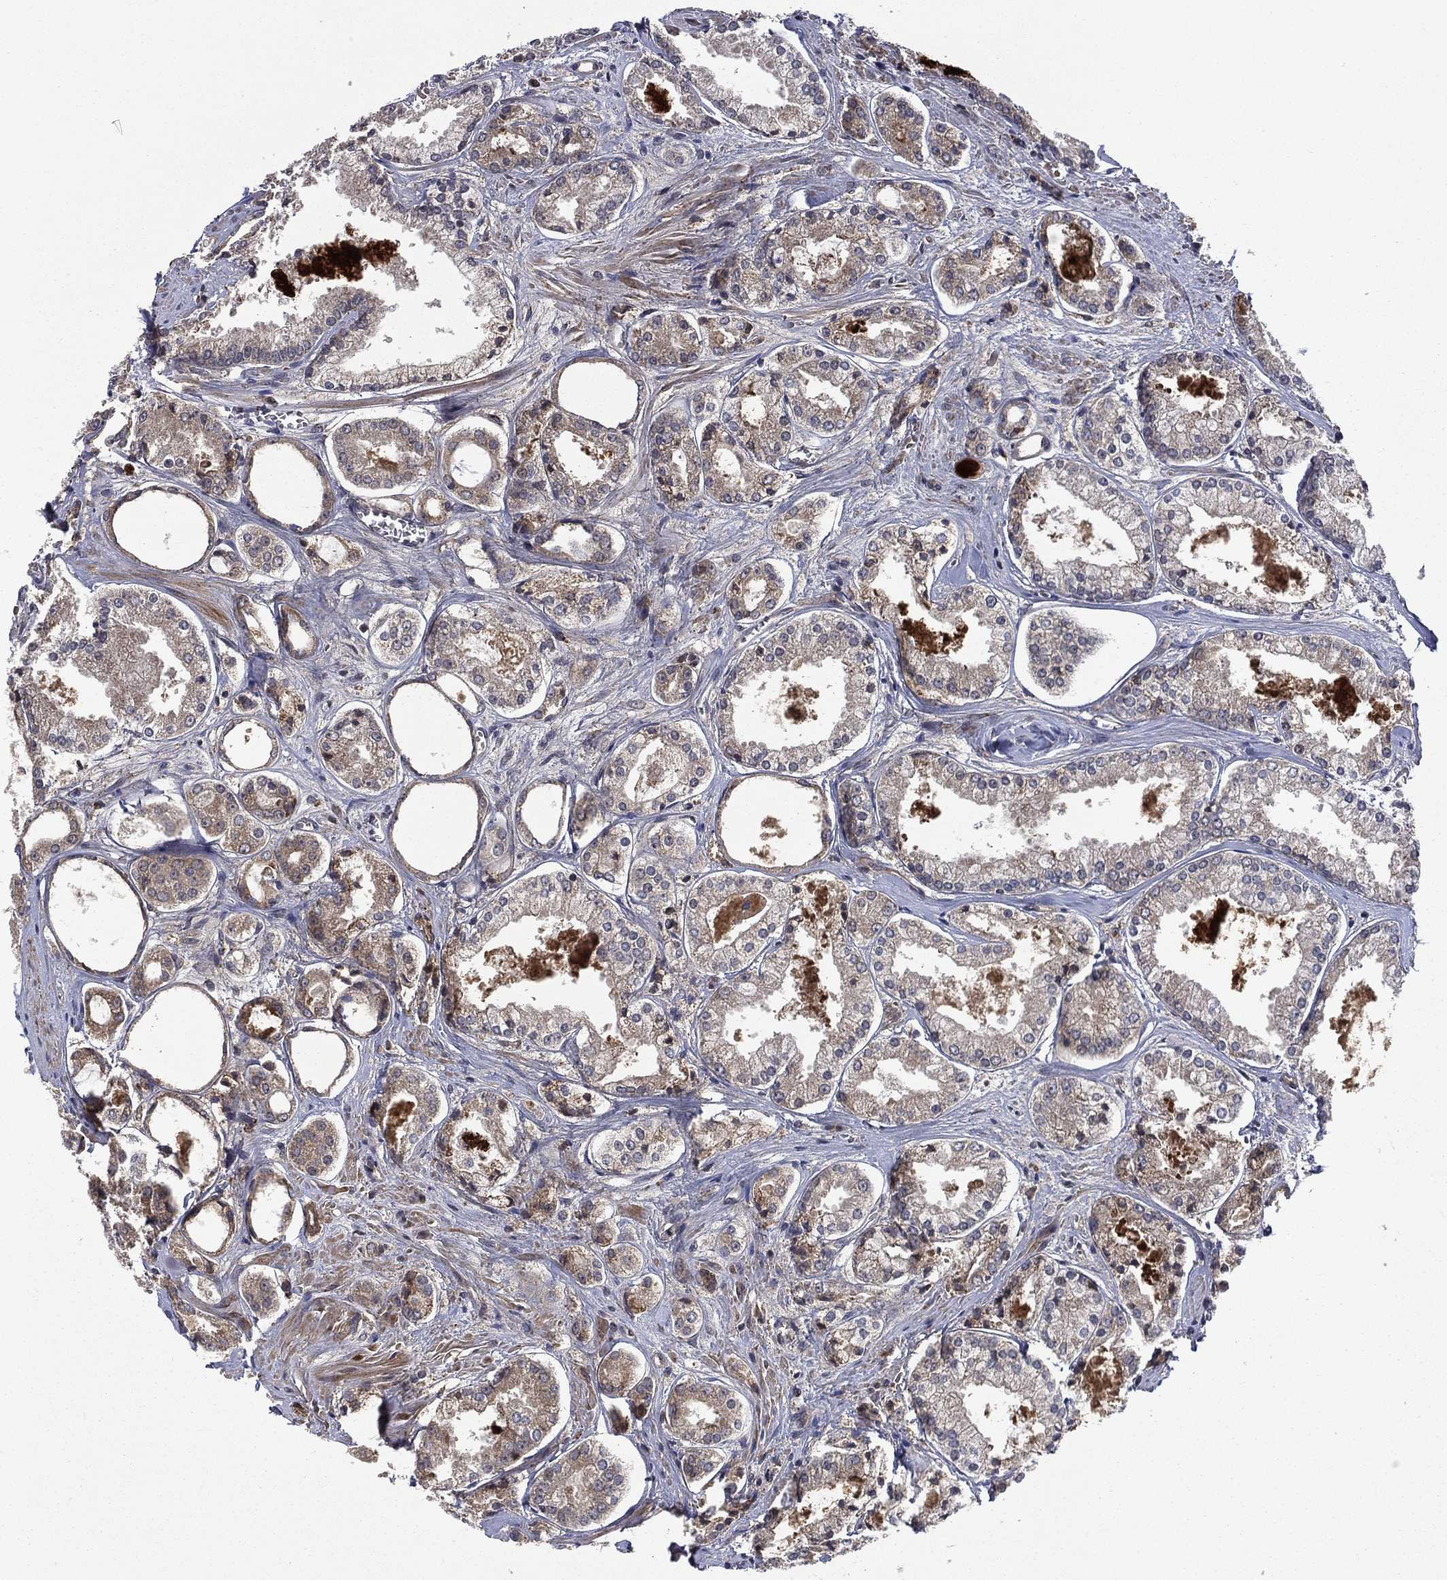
{"staining": {"intensity": "moderate", "quantity": "25%-75%", "location": "cytoplasmic/membranous"}, "tissue": "prostate cancer", "cell_type": "Tumor cells", "image_type": "cancer", "snomed": [{"axis": "morphology", "description": "Adenocarcinoma, NOS"}, {"axis": "topography", "description": "Prostate"}], "caption": "Tumor cells reveal moderate cytoplasmic/membranous positivity in about 25%-75% of cells in prostate cancer.", "gene": "RAB11FIP4", "patient": {"sex": "male", "age": 72}}